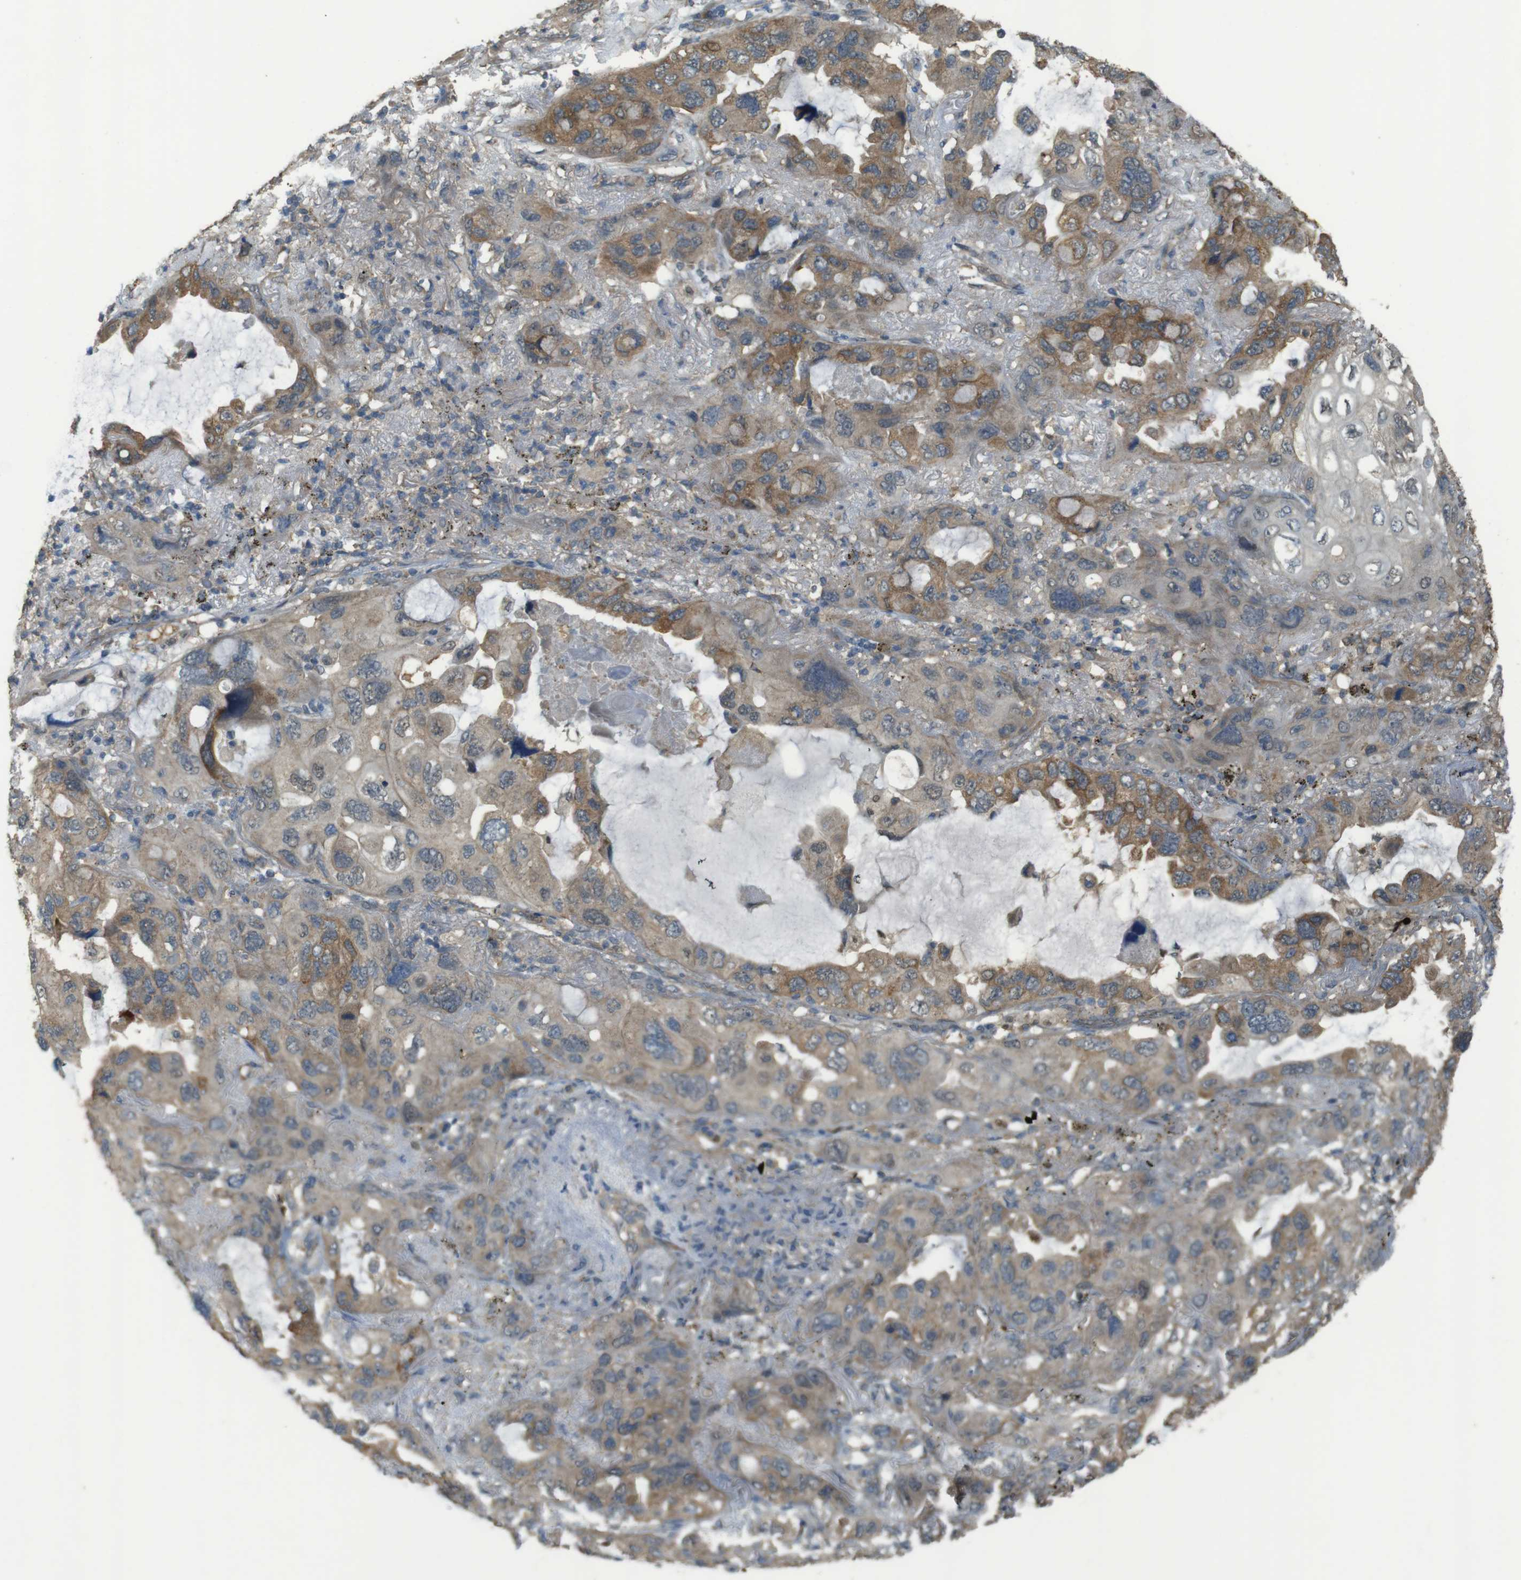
{"staining": {"intensity": "moderate", "quantity": ">75%", "location": "cytoplasmic/membranous"}, "tissue": "lung cancer", "cell_type": "Tumor cells", "image_type": "cancer", "snomed": [{"axis": "morphology", "description": "Squamous cell carcinoma, NOS"}, {"axis": "topography", "description": "Lung"}], "caption": "Protein staining shows moderate cytoplasmic/membranous expression in about >75% of tumor cells in squamous cell carcinoma (lung).", "gene": "ZDHHC20", "patient": {"sex": "female", "age": 73}}